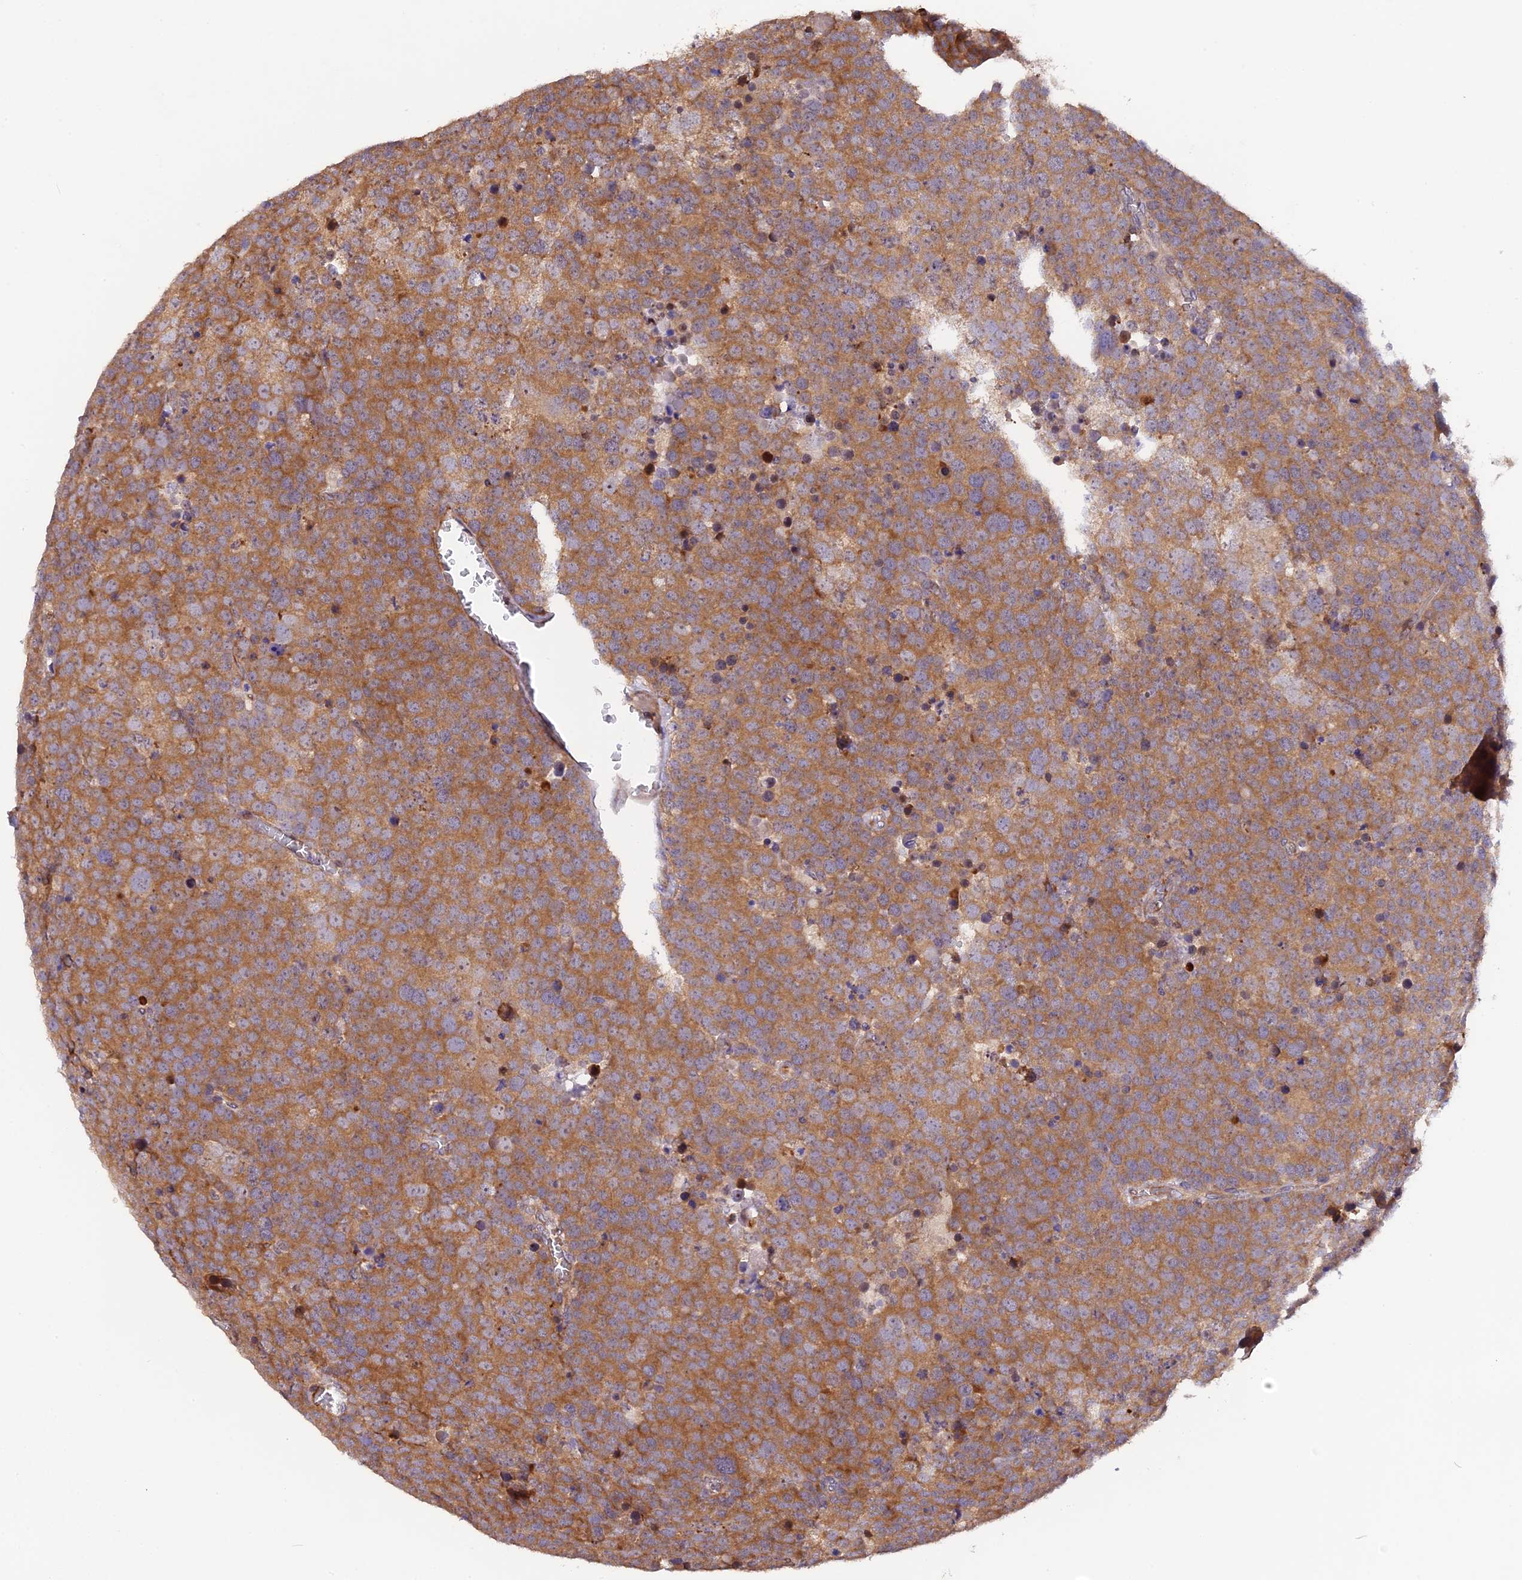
{"staining": {"intensity": "moderate", "quantity": ">75%", "location": "cytoplasmic/membranous"}, "tissue": "testis cancer", "cell_type": "Tumor cells", "image_type": "cancer", "snomed": [{"axis": "morphology", "description": "Seminoma, NOS"}, {"axis": "topography", "description": "Testis"}], "caption": "Moderate cytoplasmic/membranous expression for a protein is present in about >75% of tumor cells of testis cancer using immunohistochemistry.", "gene": "GNPTAB", "patient": {"sex": "male", "age": 71}}